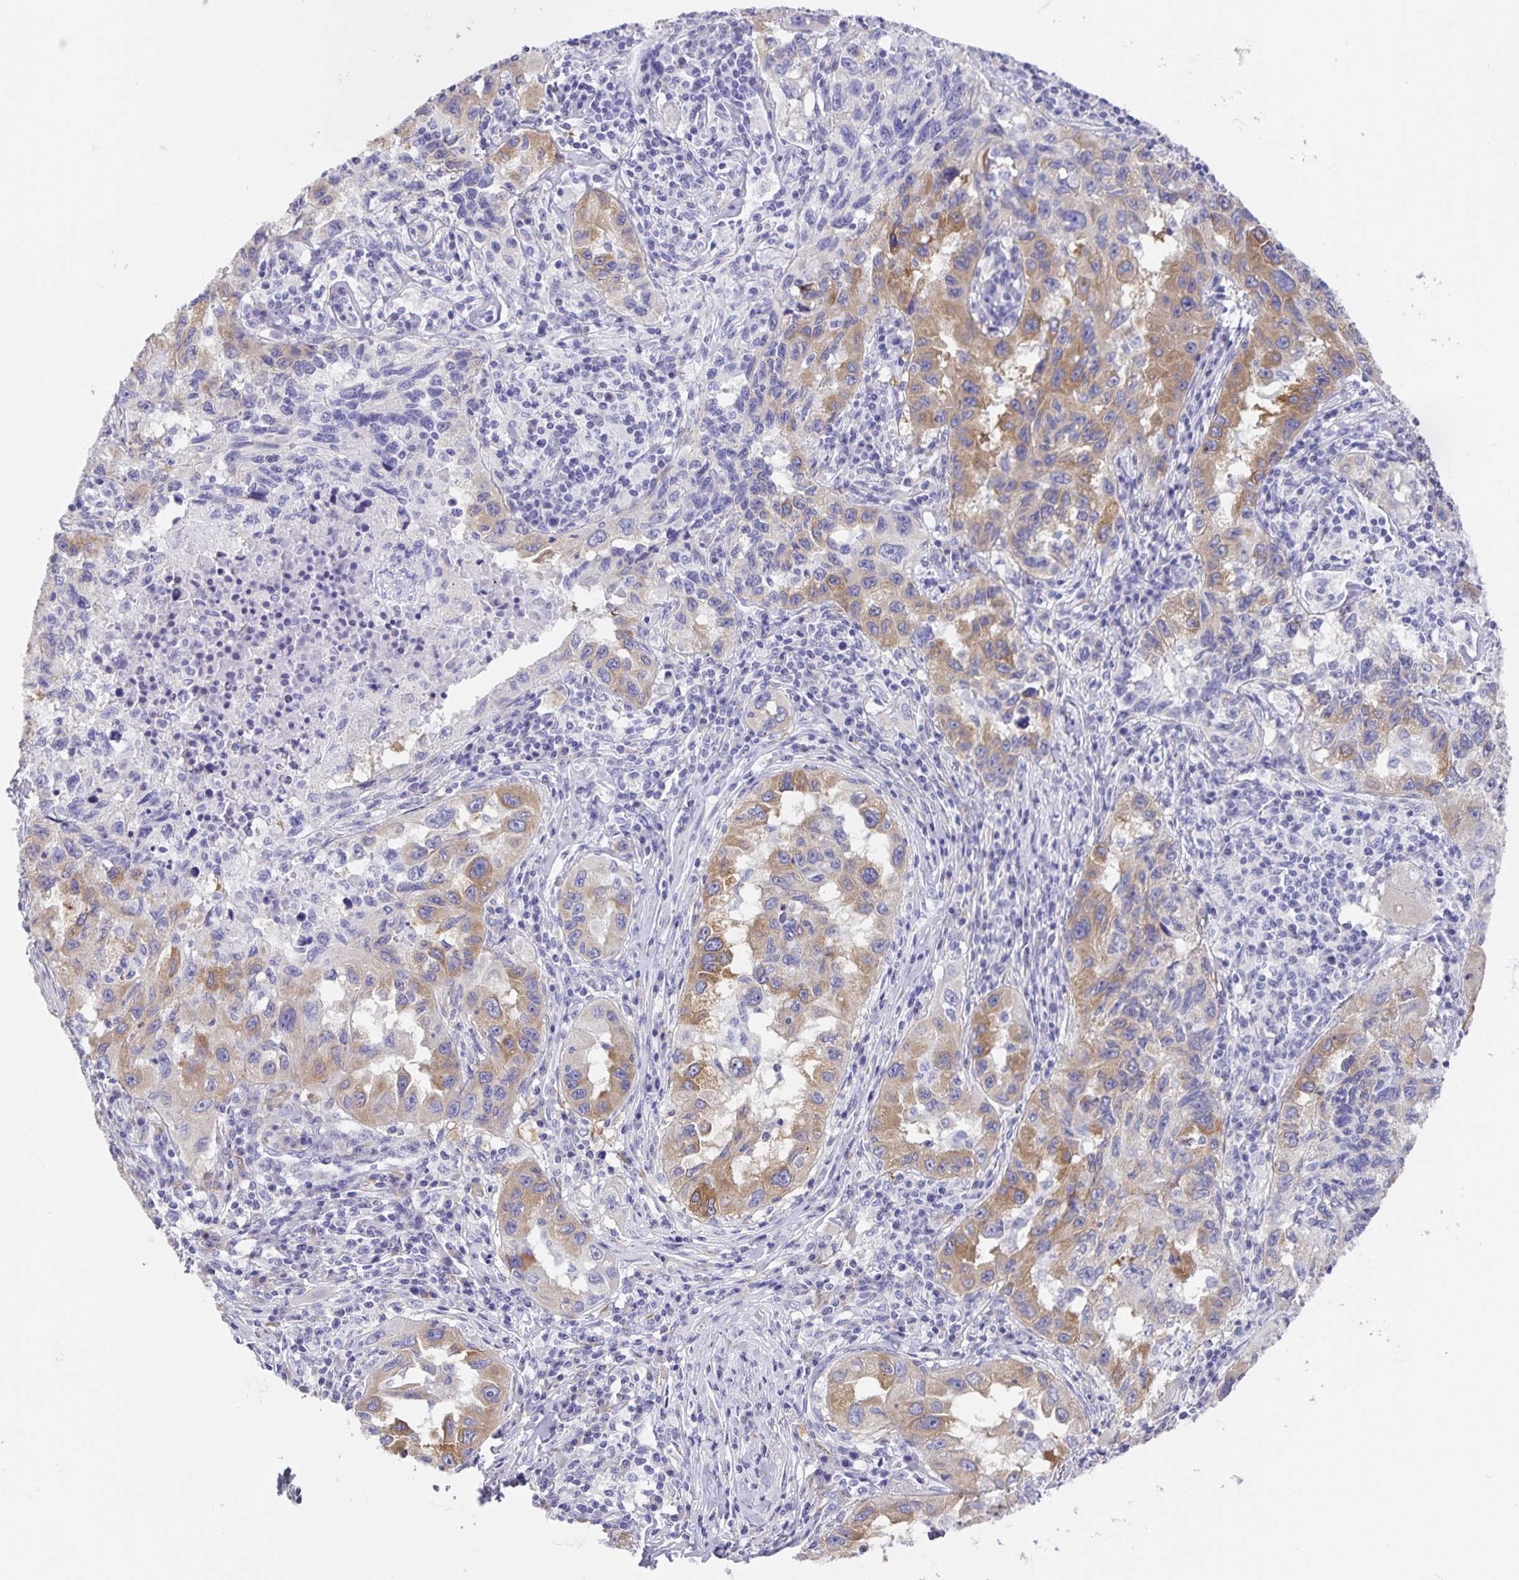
{"staining": {"intensity": "weak", "quantity": ">75%", "location": "cytoplasmic/membranous"}, "tissue": "lung cancer", "cell_type": "Tumor cells", "image_type": "cancer", "snomed": [{"axis": "morphology", "description": "Adenocarcinoma, NOS"}, {"axis": "topography", "description": "Lung"}], "caption": "Lung adenocarcinoma tissue reveals weak cytoplasmic/membranous expression in approximately >75% of tumor cells", "gene": "PRR36", "patient": {"sex": "female", "age": 73}}